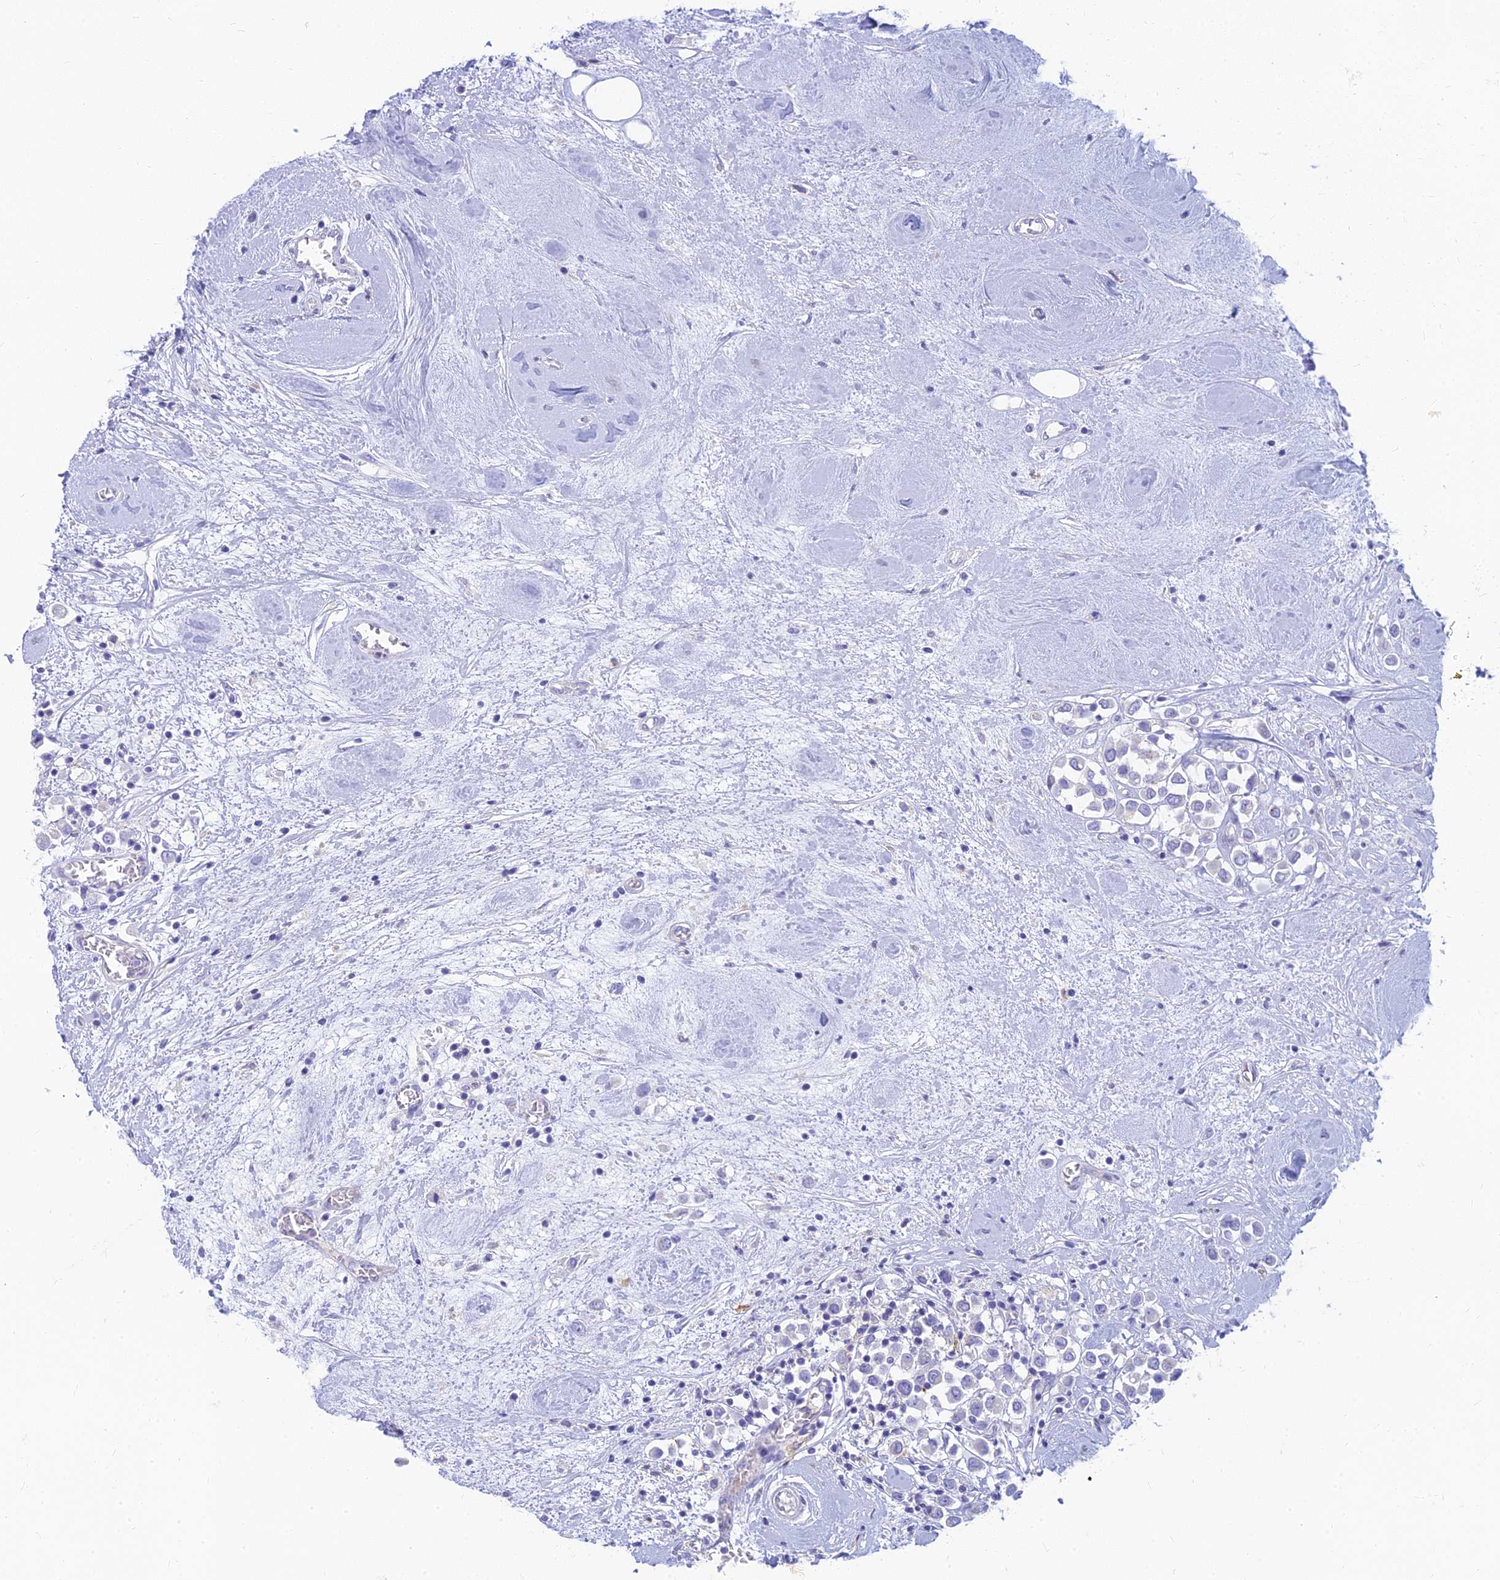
{"staining": {"intensity": "negative", "quantity": "none", "location": "none"}, "tissue": "breast cancer", "cell_type": "Tumor cells", "image_type": "cancer", "snomed": [{"axis": "morphology", "description": "Duct carcinoma"}, {"axis": "topography", "description": "Breast"}], "caption": "This is an immunohistochemistry histopathology image of breast cancer (invasive ductal carcinoma). There is no positivity in tumor cells.", "gene": "STRN4", "patient": {"sex": "female", "age": 61}}